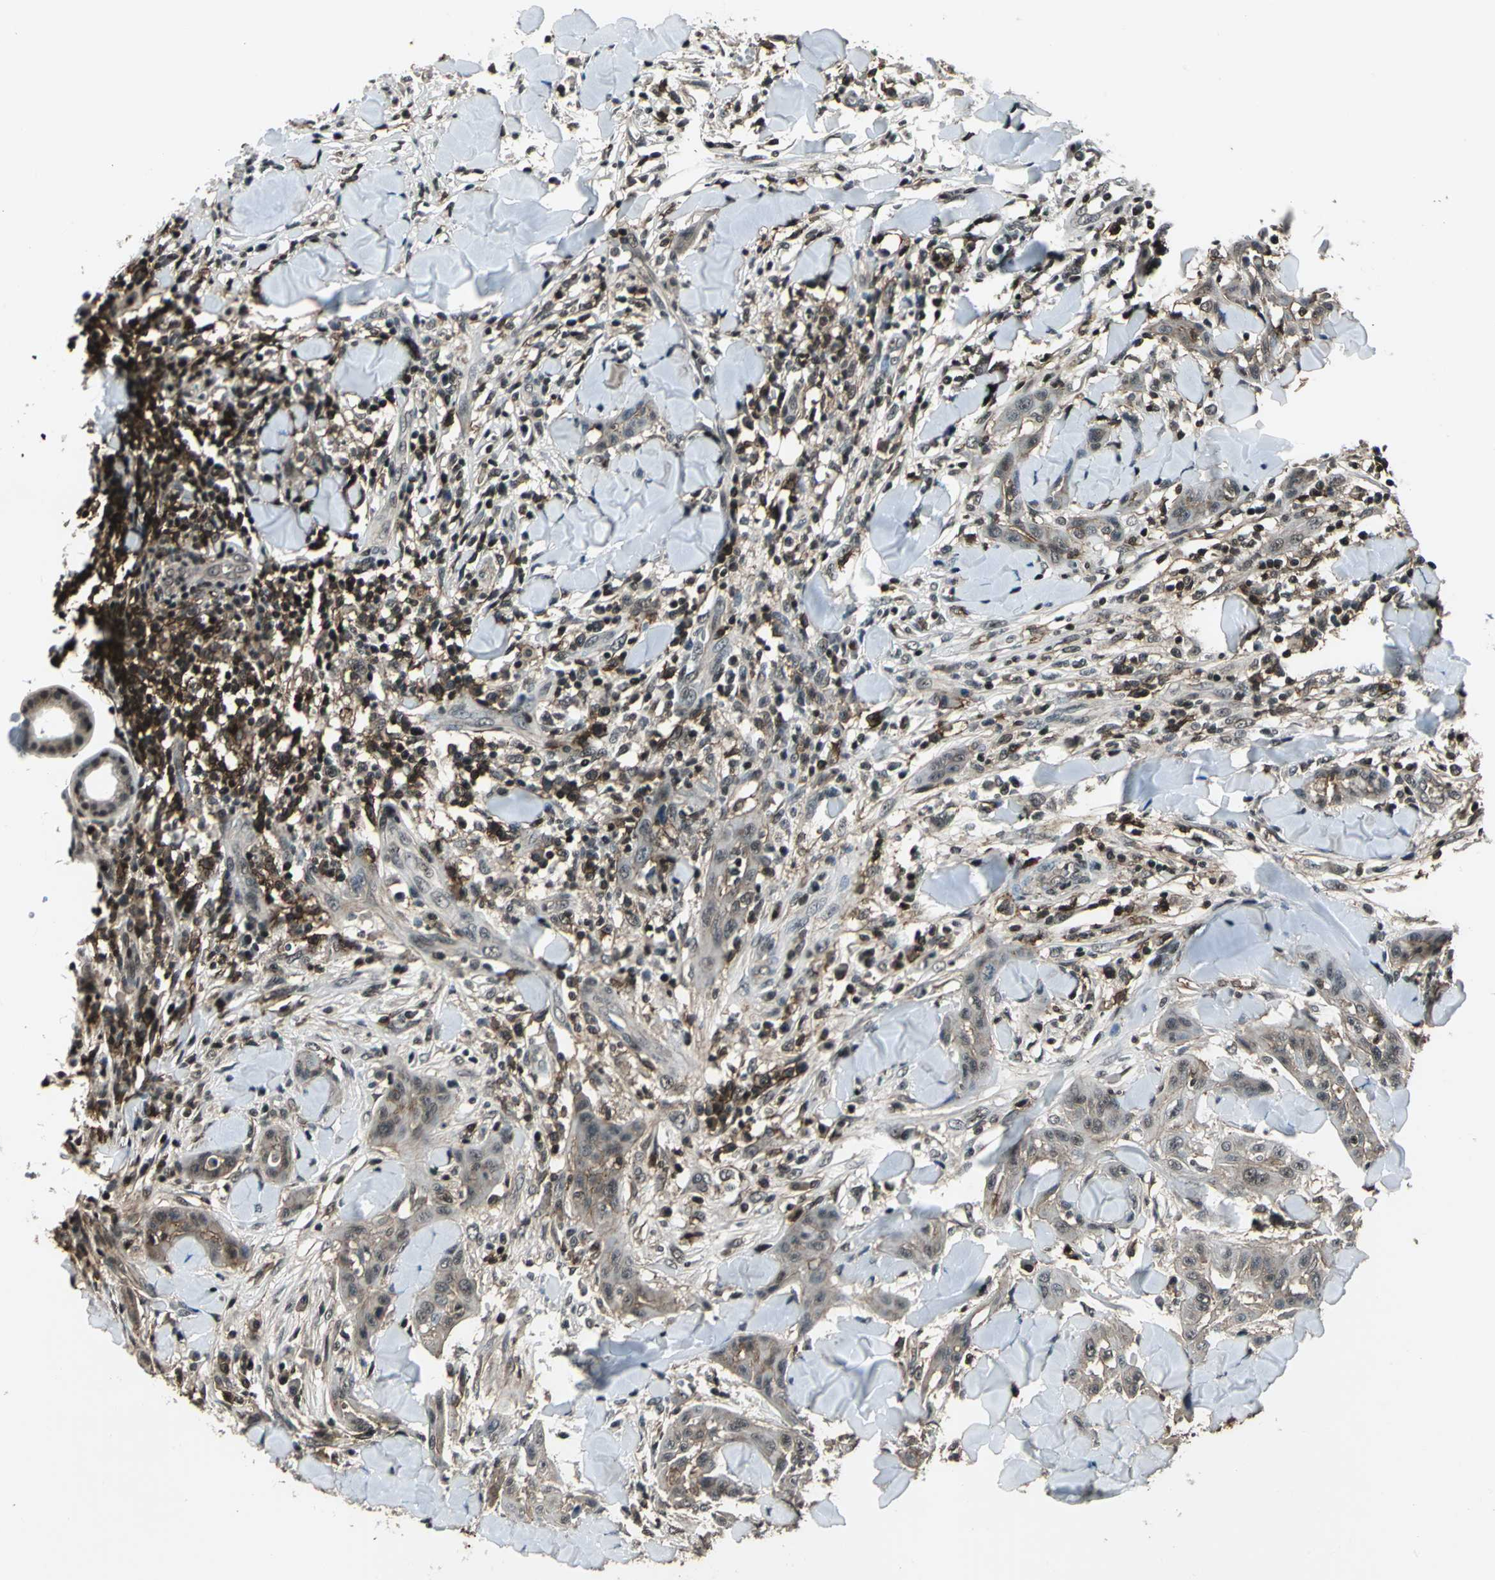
{"staining": {"intensity": "weak", "quantity": "25%-75%", "location": "cytoplasmic/membranous,nuclear"}, "tissue": "skin cancer", "cell_type": "Tumor cells", "image_type": "cancer", "snomed": [{"axis": "morphology", "description": "Squamous cell carcinoma, NOS"}, {"axis": "topography", "description": "Skin"}], "caption": "Brown immunohistochemical staining in skin cancer (squamous cell carcinoma) exhibits weak cytoplasmic/membranous and nuclear expression in approximately 25%-75% of tumor cells.", "gene": "NR2C2", "patient": {"sex": "male", "age": 24}}